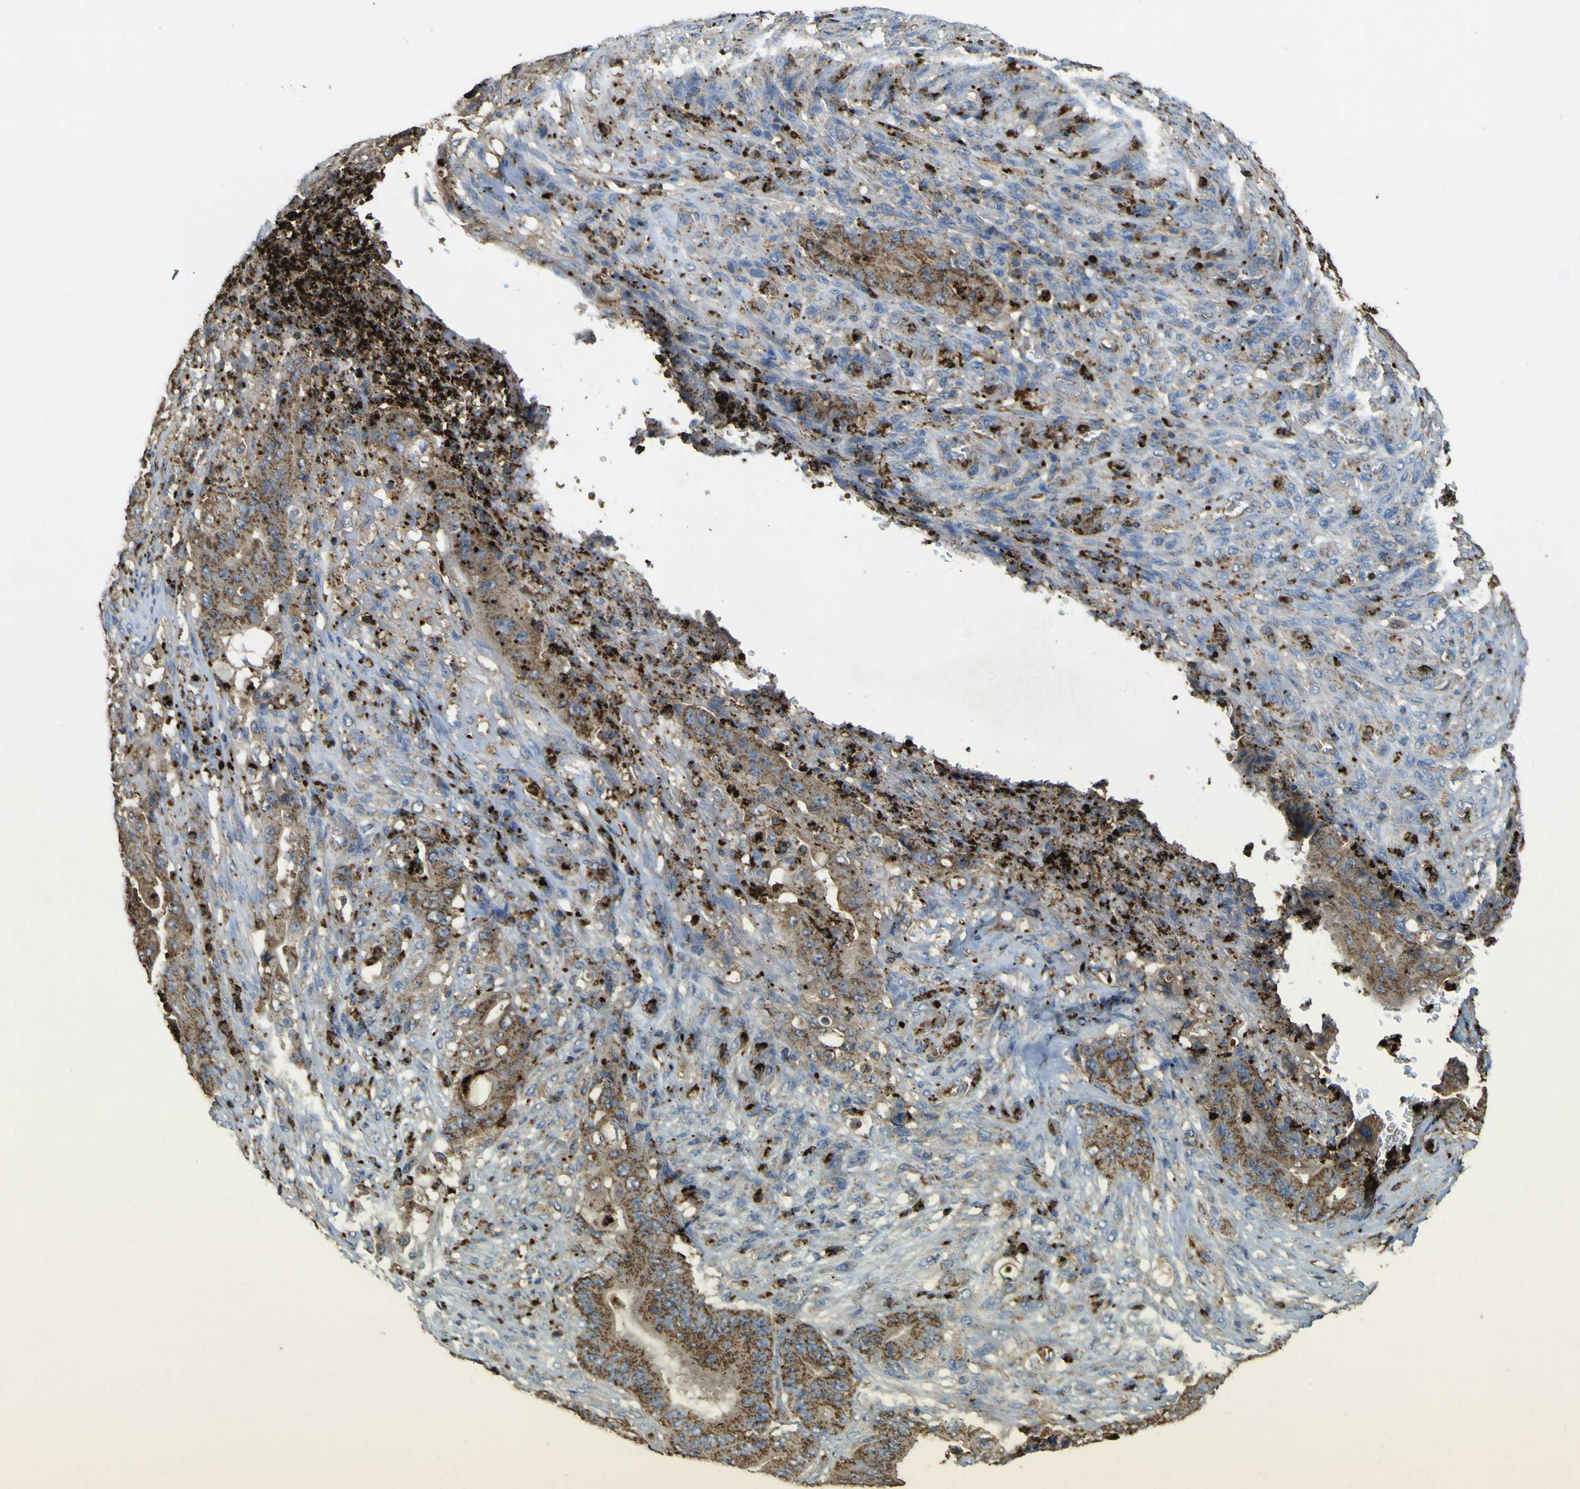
{"staining": {"intensity": "moderate", "quantity": "25%-75%", "location": "cytoplasmic/membranous"}, "tissue": "stomach cancer", "cell_type": "Tumor cells", "image_type": "cancer", "snomed": [{"axis": "morphology", "description": "Adenocarcinoma, NOS"}, {"axis": "topography", "description": "Stomach"}], "caption": "Protein expression analysis of human stomach adenocarcinoma reveals moderate cytoplasmic/membranous positivity in about 25%-75% of tumor cells.", "gene": "ACSL3", "patient": {"sex": "female", "age": 73}}